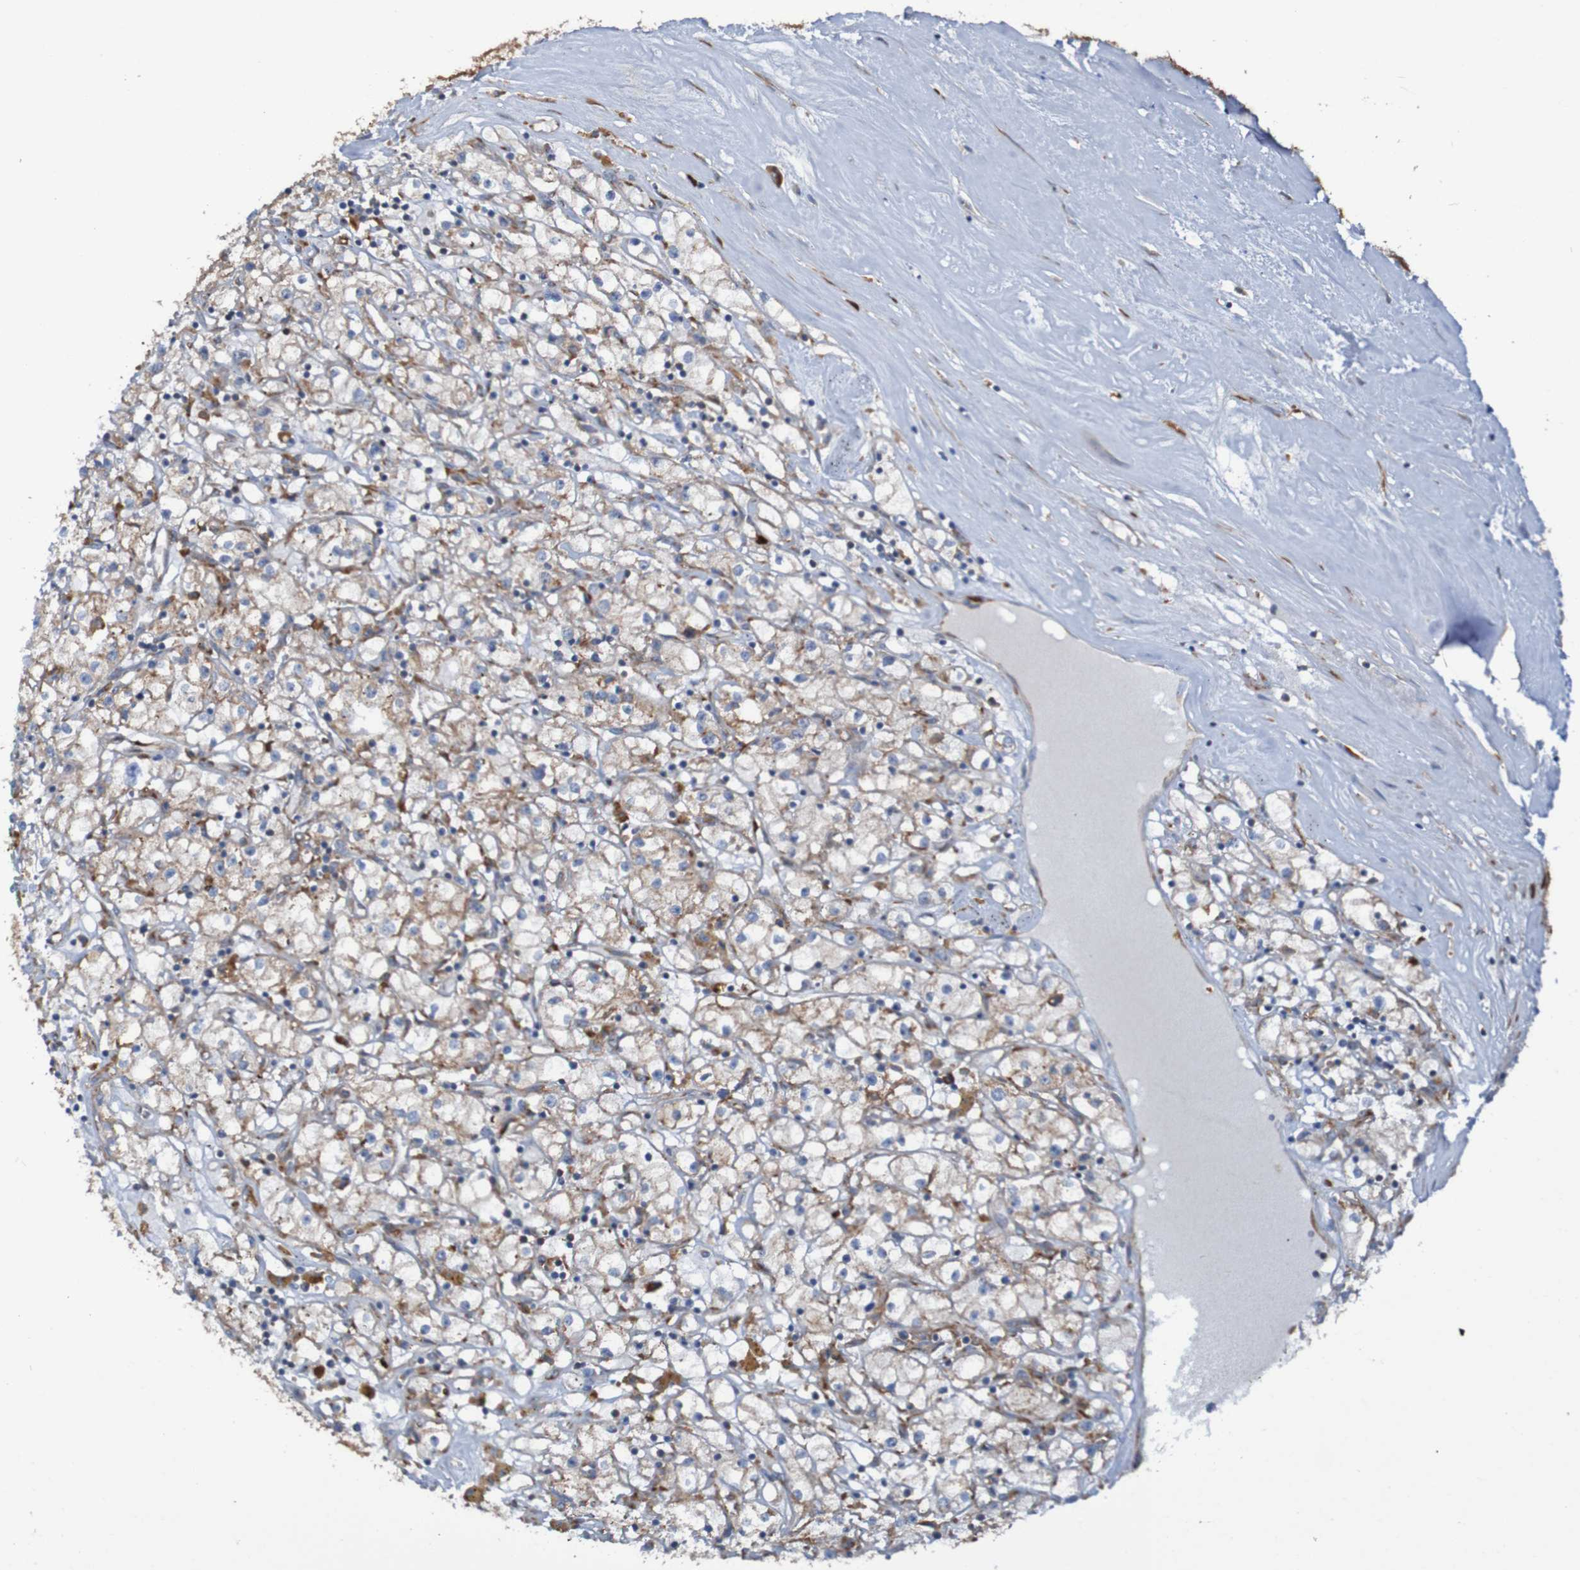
{"staining": {"intensity": "weak", "quantity": "25%-75%", "location": "cytoplasmic/membranous"}, "tissue": "renal cancer", "cell_type": "Tumor cells", "image_type": "cancer", "snomed": [{"axis": "morphology", "description": "Adenocarcinoma, NOS"}, {"axis": "topography", "description": "Kidney"}], "caption": "This photomicrograph displays immunohistochemistry staining of human renal cancer (adenocarcinoma), with low weak cytoplasmic/membranous expression in about 25%-75% of tumor cells.", "gene": "RPL10", "patient": {"sex": "male", "age": 56}}